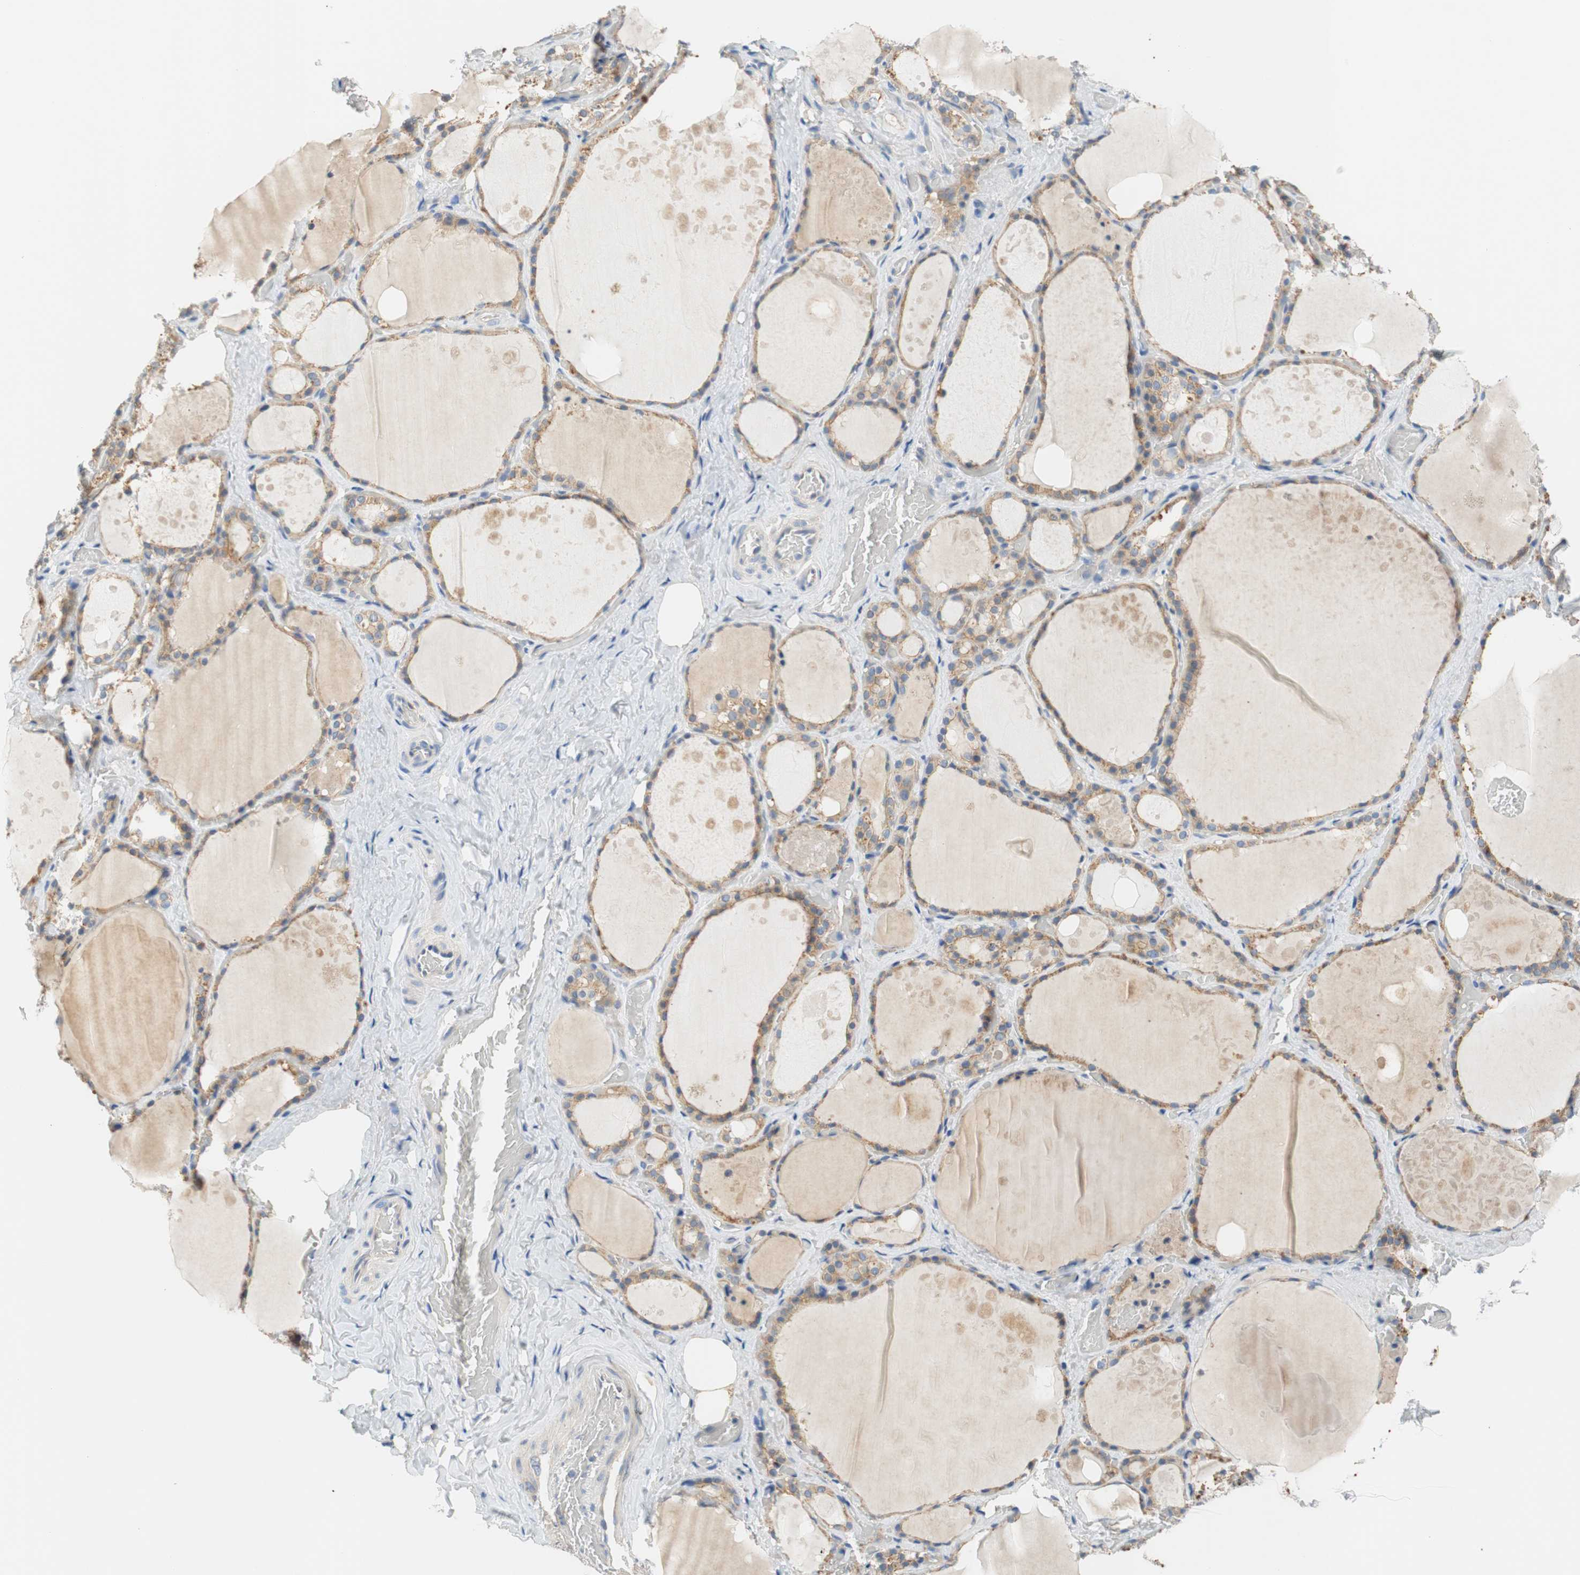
{"staining": {"intensity": "moderate", "quantity": ">75%", "location": "cytoplasmic/membranous"}, "tissue": "thyroid gland", "cell_type": "Glandular cells", "image_type": "normal", "snomed": [{"axis": "morphology", "description": "Normal tissue, NOS"}, {"axis": "topography", "description": "Thyroid gland"}], "caption": "Thyroid gland stained with immunohistochemistry displays moderate cytoplasmic/membranous expression in about >75% of glandular cells.", "gene": "GLUL", "patient": {"sex": "male", "age": 61}}